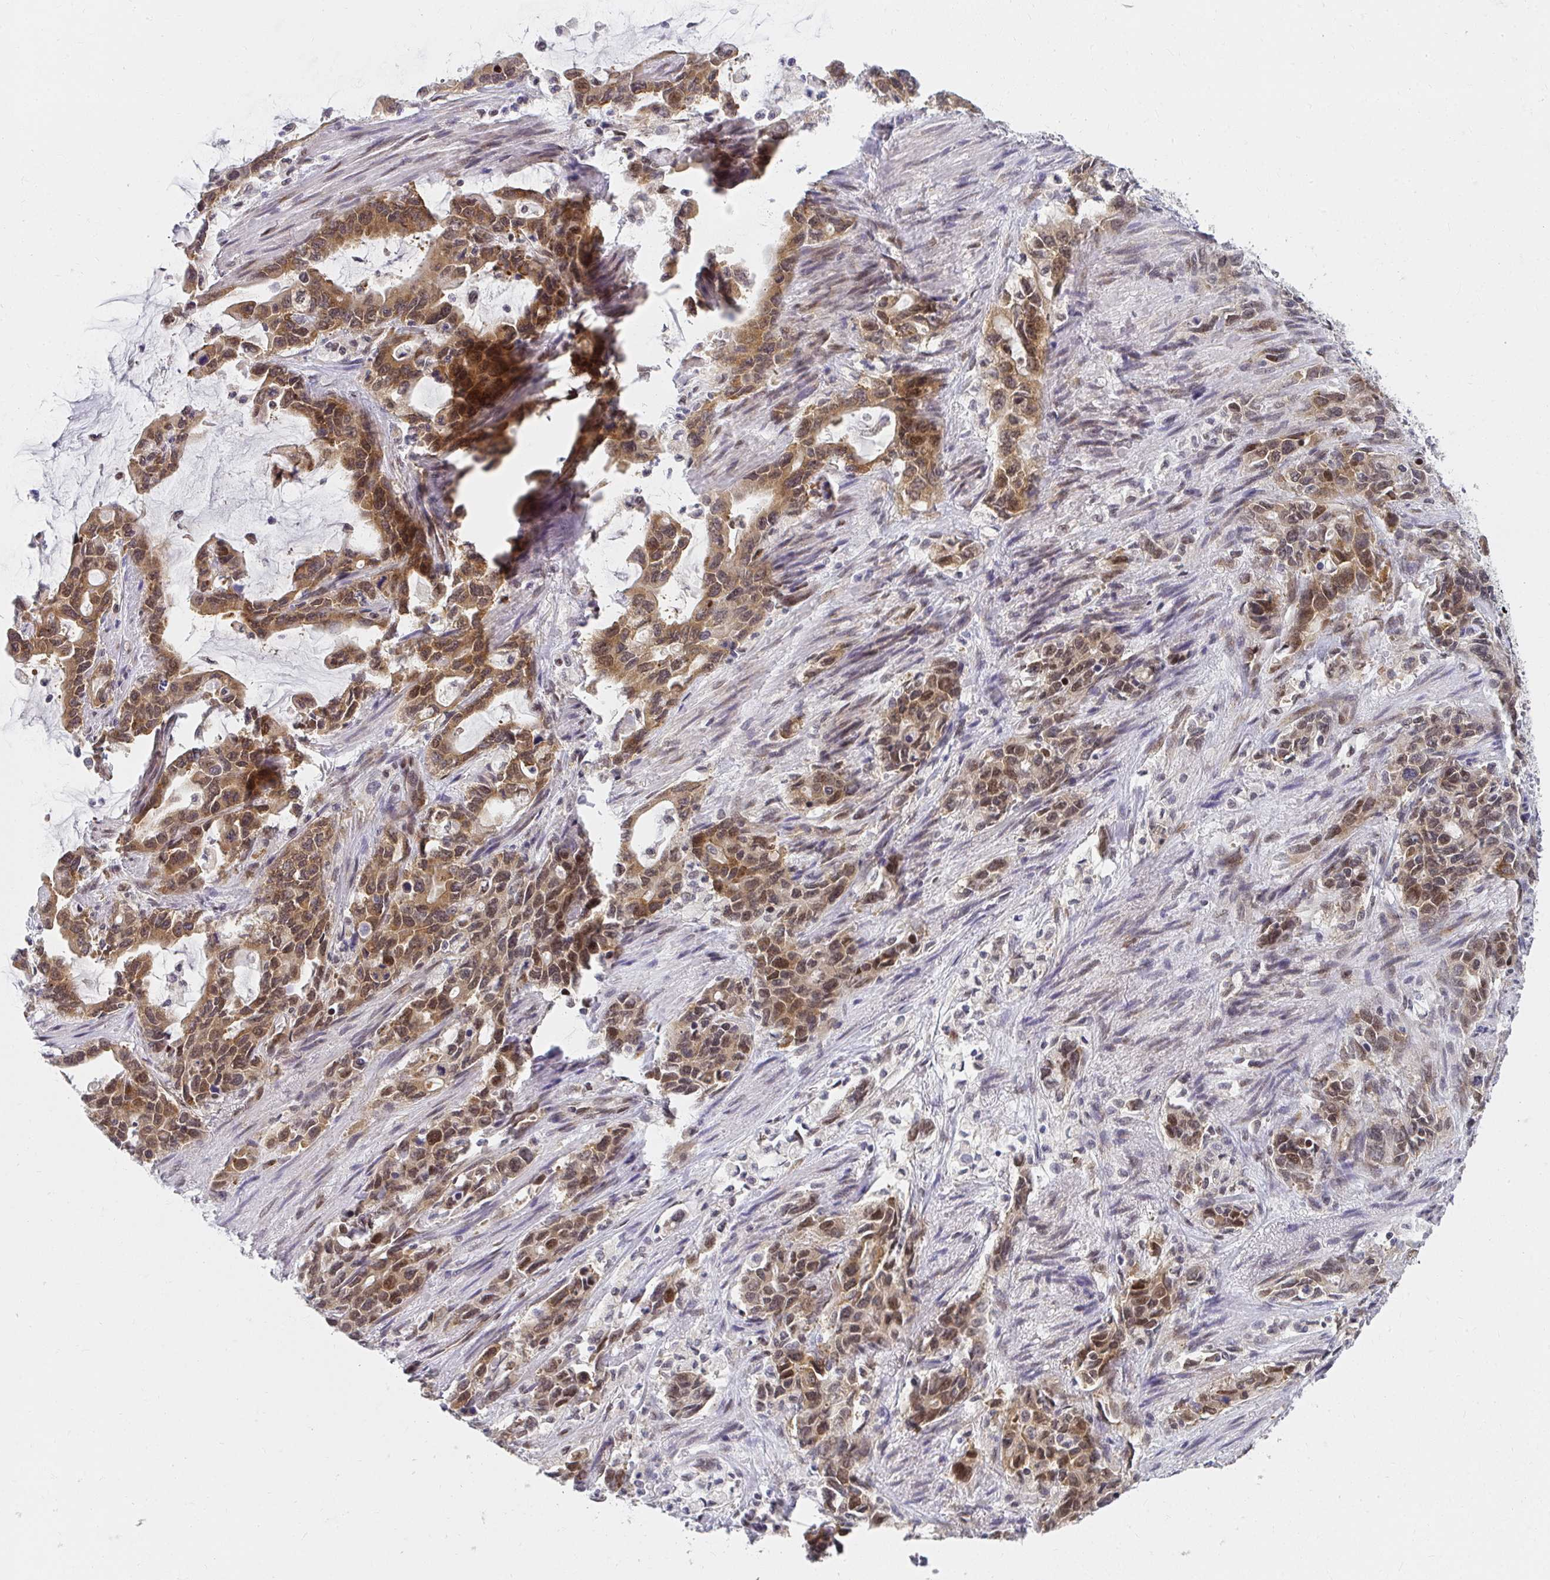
{"staining": {"intensity": "moderate", "quantity": ">75%", "location": "cytoplasmic/membranous,nuclear"}, "tissue": "stomach cancer", "cell_type": "Tumor cells", "image_type": "cancer", "snomed": [{"axis": "morphology", "description": "Adenocarcinoma, NOS"}, {"axis": "topography", "description": "Stomach, upper"}], "caption": "This image demonstrates immunohistochemistry staining of adenocarcinoma (stomach), with medium moderate cytoplasmic/membranous and nuclear staining in approximately >75% of tumor cells.", "gene": "SYNCRIP", "patient": {"sex": "male", "age": 85}}